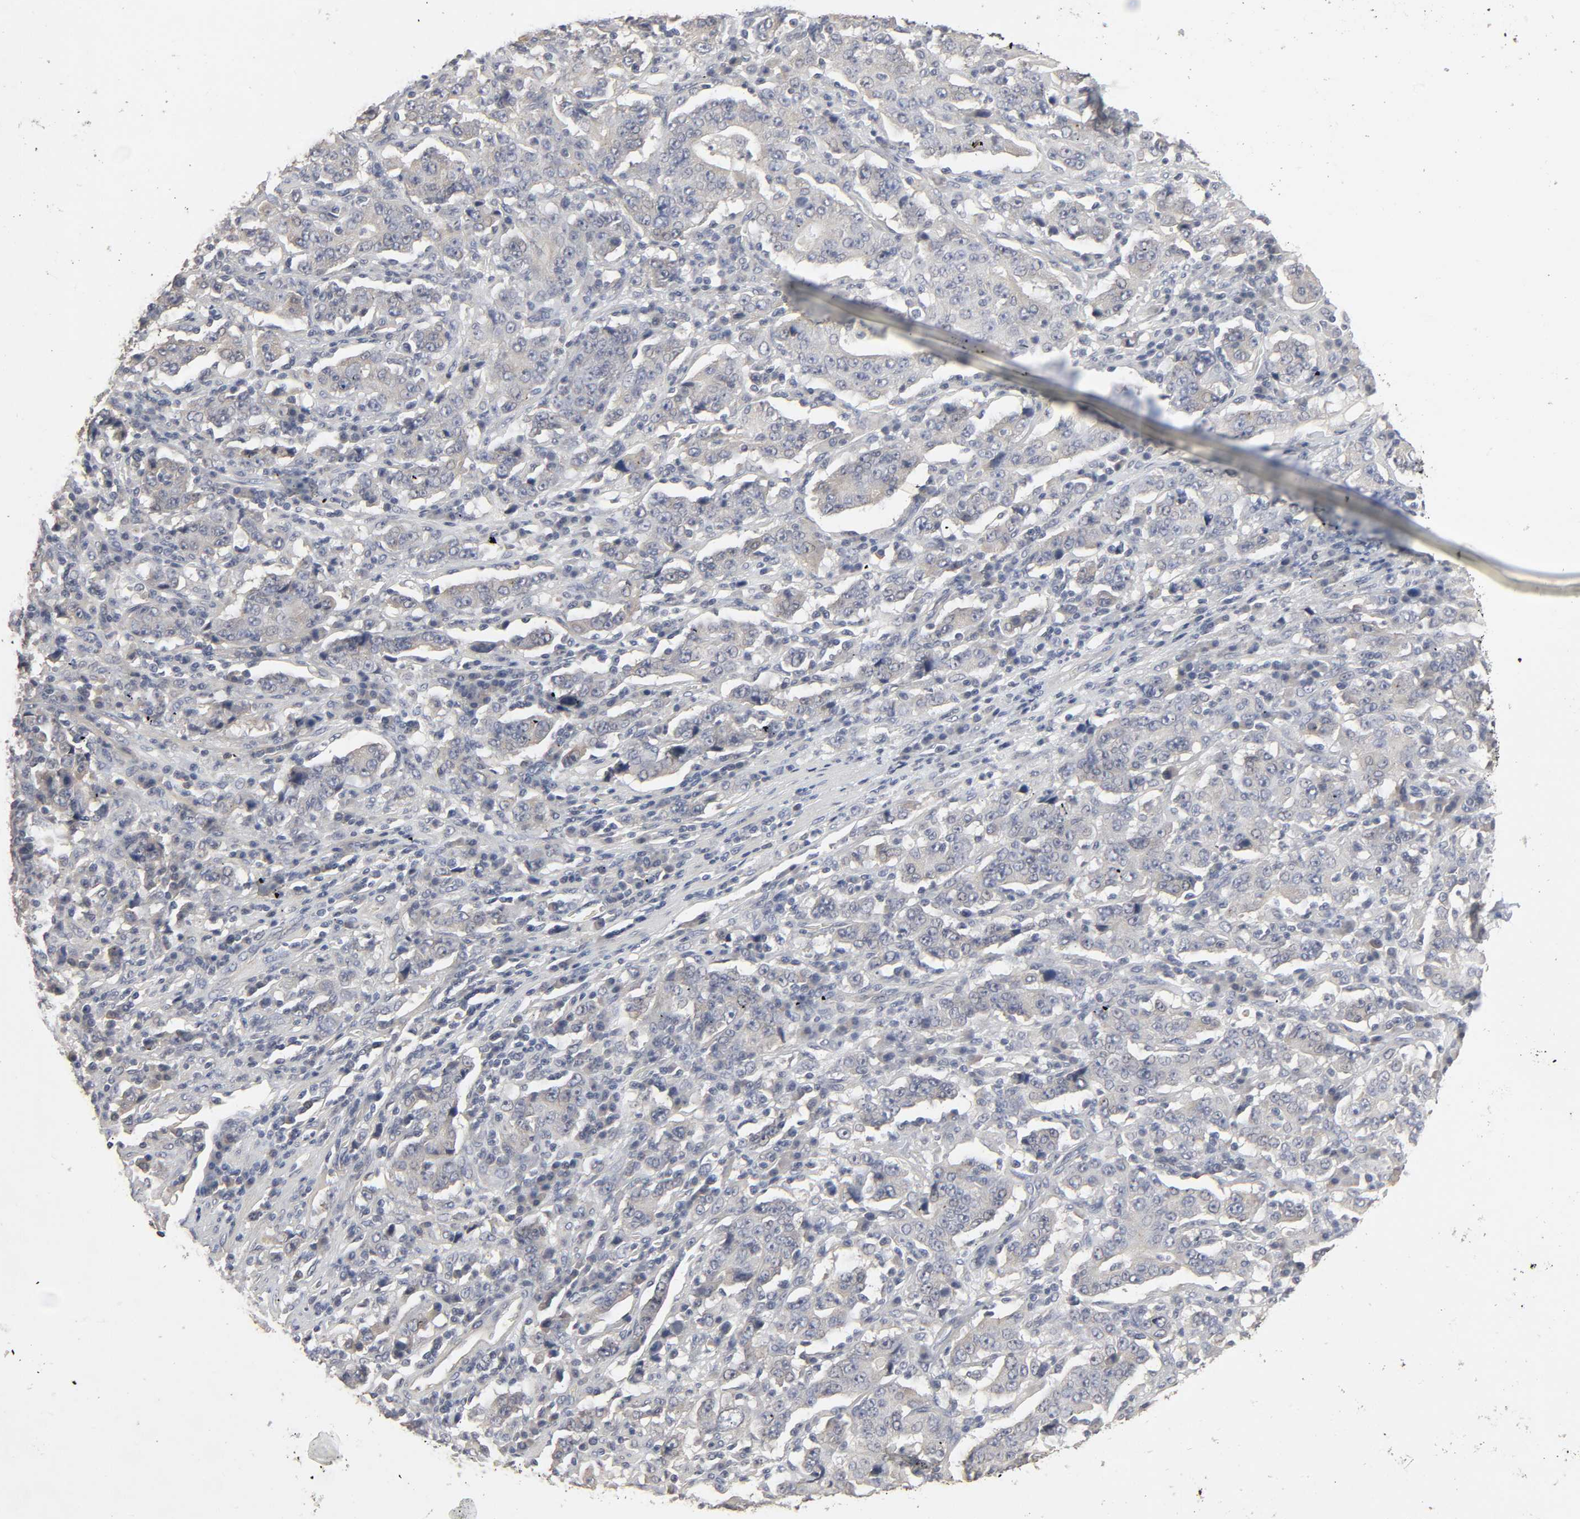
{"staining": {"intensity": "weak", "quantity": "<25%", "location": "cytoplasmic/membranous"}, "tissue": "stomach cancer", "cell_type": "Tumor cells", "image_type": "cancer", "snomed": [{"axis": "morphology", "description": "Normal tissue, NOS"}, {"axis": "morphology", "description": "Adenocarcinoma, NOS"}, {"axis": "topography", "description": "Stomach, upper"}, {"axis": "topography", "description": "Stomach"}], "caption": "Photomicrograph shows no significant protein positivity in tumor cells of stomach adenocarcinoma.", "gene": "SLC10A2", "patient": {"sex": "male", "age": 59}}